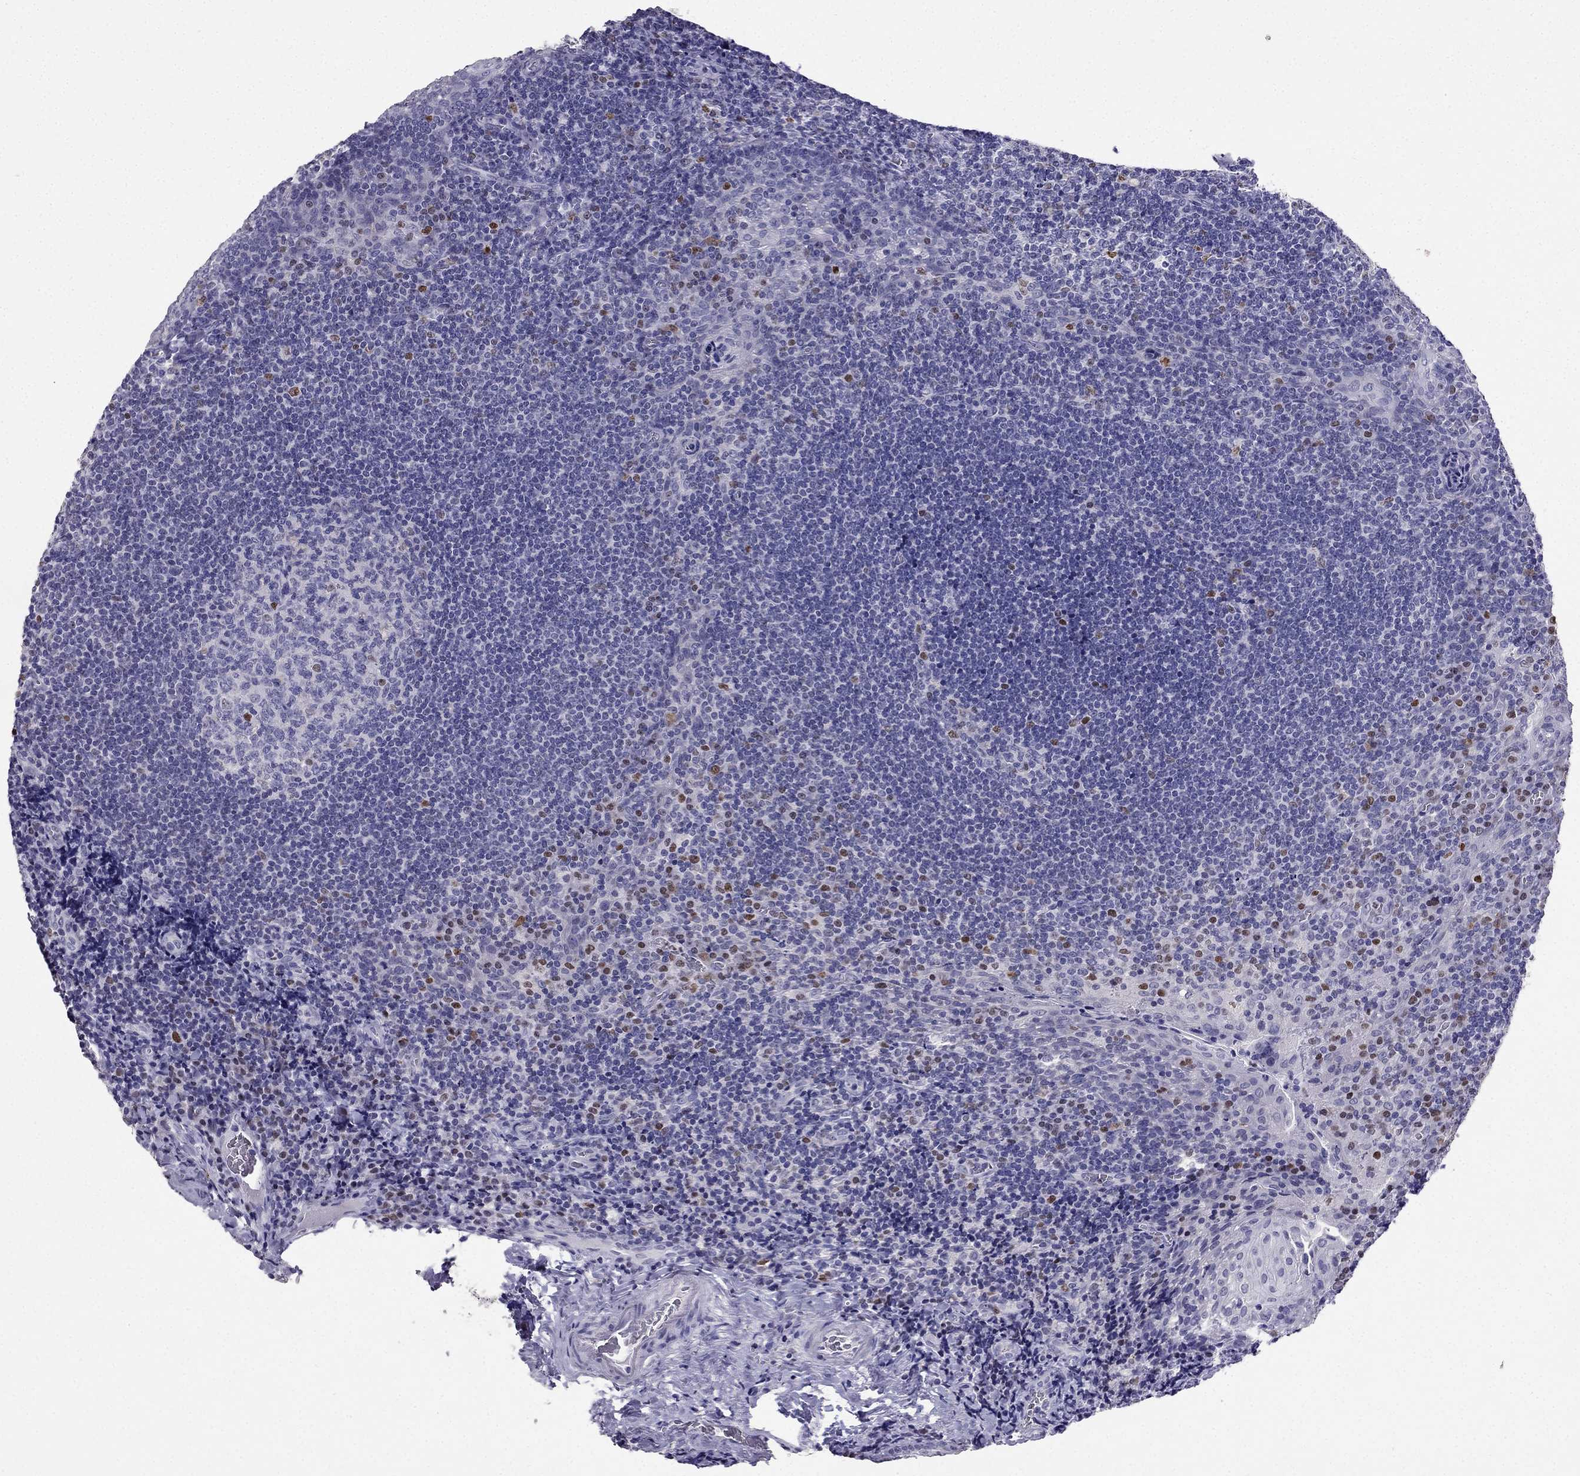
{"staining": {"intensity": "strong", "quantity": "<25%", "location": "nuclear"}, "tissue": "tonsil", "cell_type": "Germinal center cells", "image_type": "normal", "snomed": [{"axis": "morphology", "description": "Normal tissue, NOS"}, {"axis": "morphology", "description": "Inflammation, NOS"}, {"axis": "topography", "description": "Tonsil"}], "caption": "DAB immunohistochemical staining of normal tonsil shows strong nuclear protein positivity in approximately <25% of germinal center cells.", "gene": "ARID3A", "patient": {"sex": "female", "age": 31}}